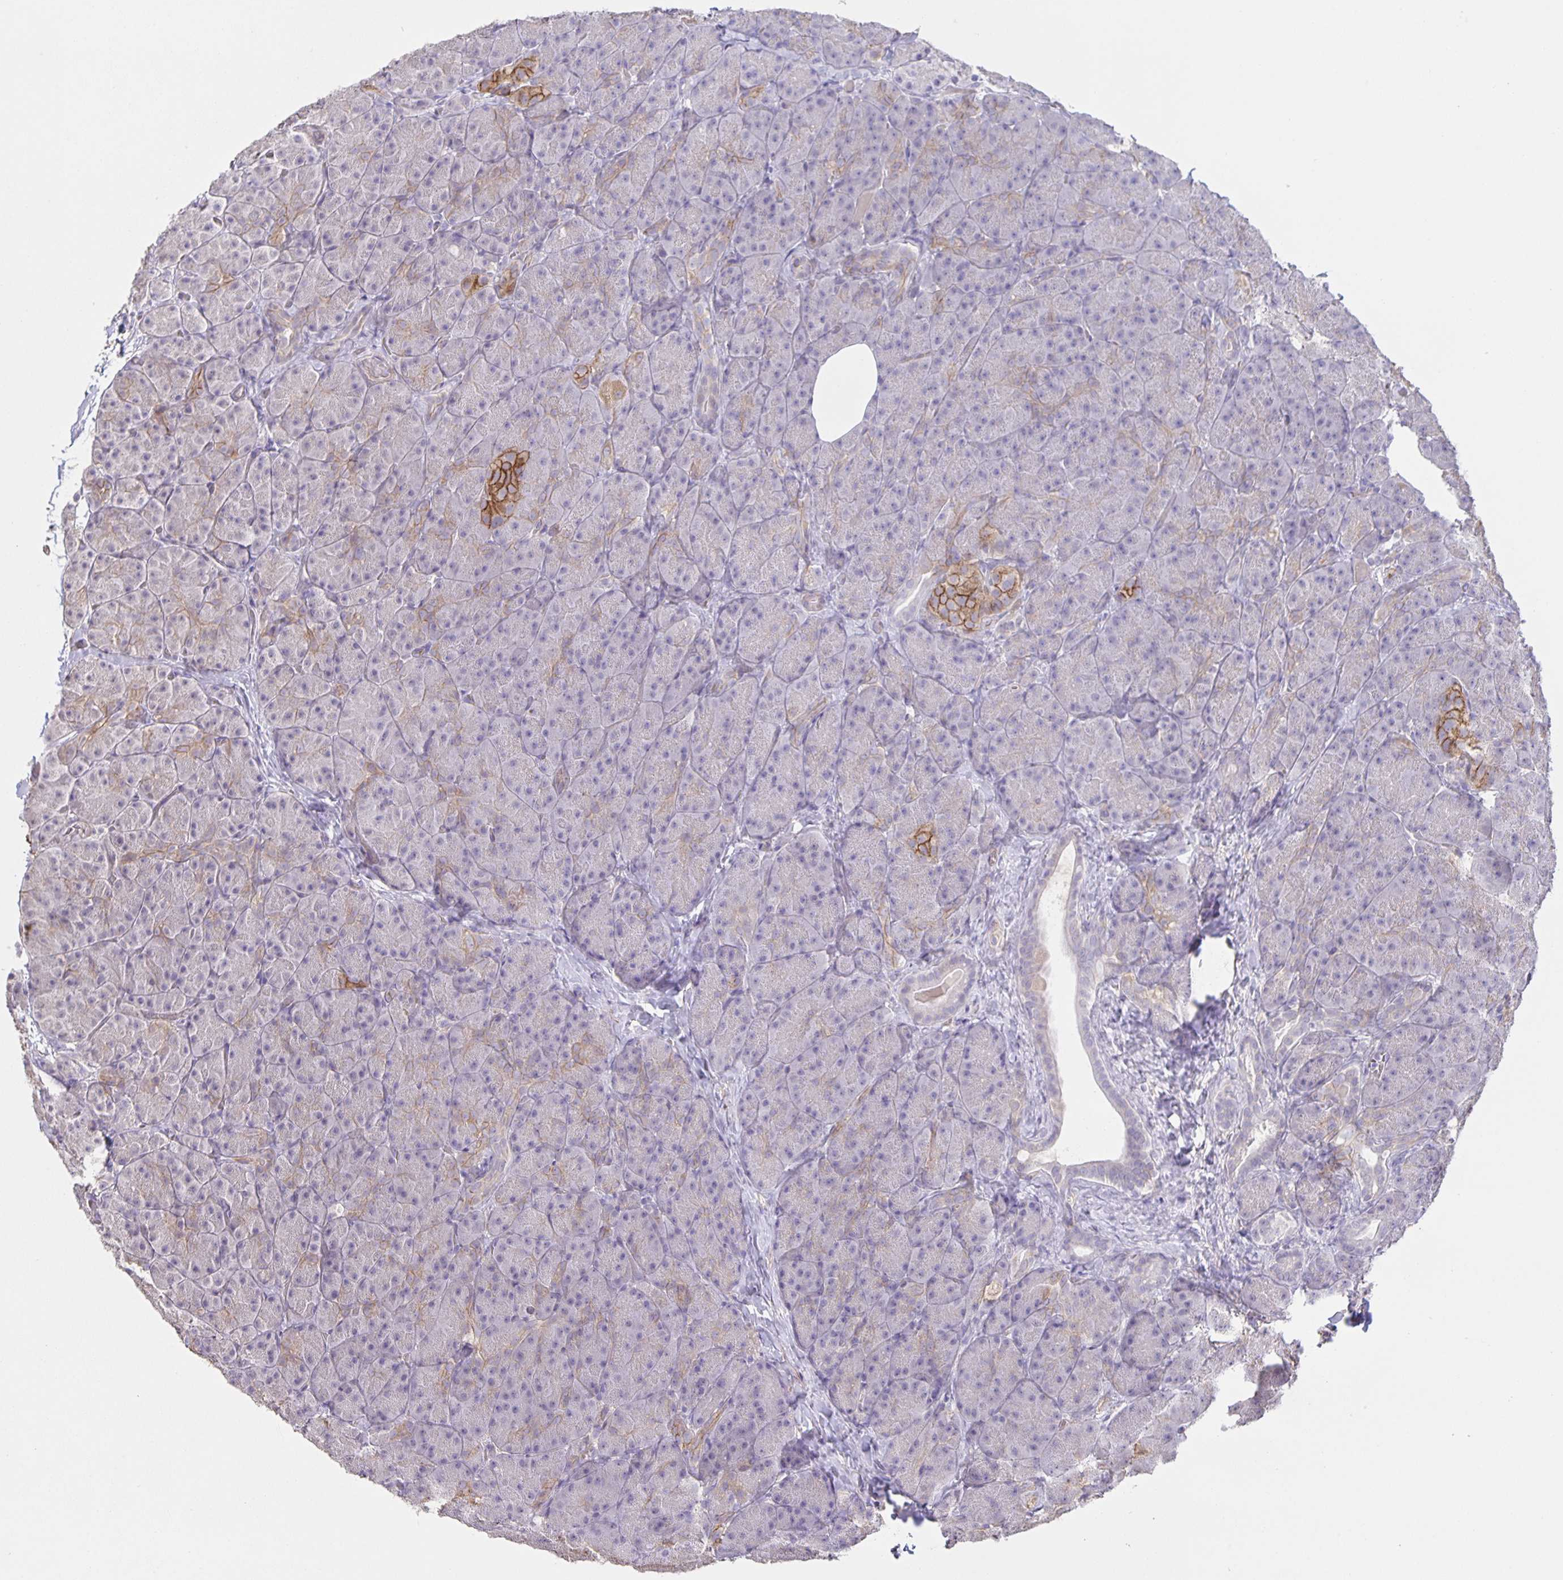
{"staining": {"intensity": "weak", "quantity": "<25%", "location": "cytoplasmic/membranous"}, "tissue": "pancreas", "cell_type": "Exocrine glandular cells", "image_type": "normal", "snomed": [{"axis": "morphology", "description": "Normal tissue, NOS"}, {"axis": "topography", "description": "Pancreas"}], "caption": "DAB (3,3'-diaminobenzidine) immunohistochemical staining of normal human pancreas demonstrates no significant expression in exocrine glandular cells. Brightfield microscopy of immunohistochemistry stained with DAB (brown) and hematoxylin (blue), captured at high magnification.", "gene": "SRCIN1", "patient": {"sex": "male", "age": 57}}